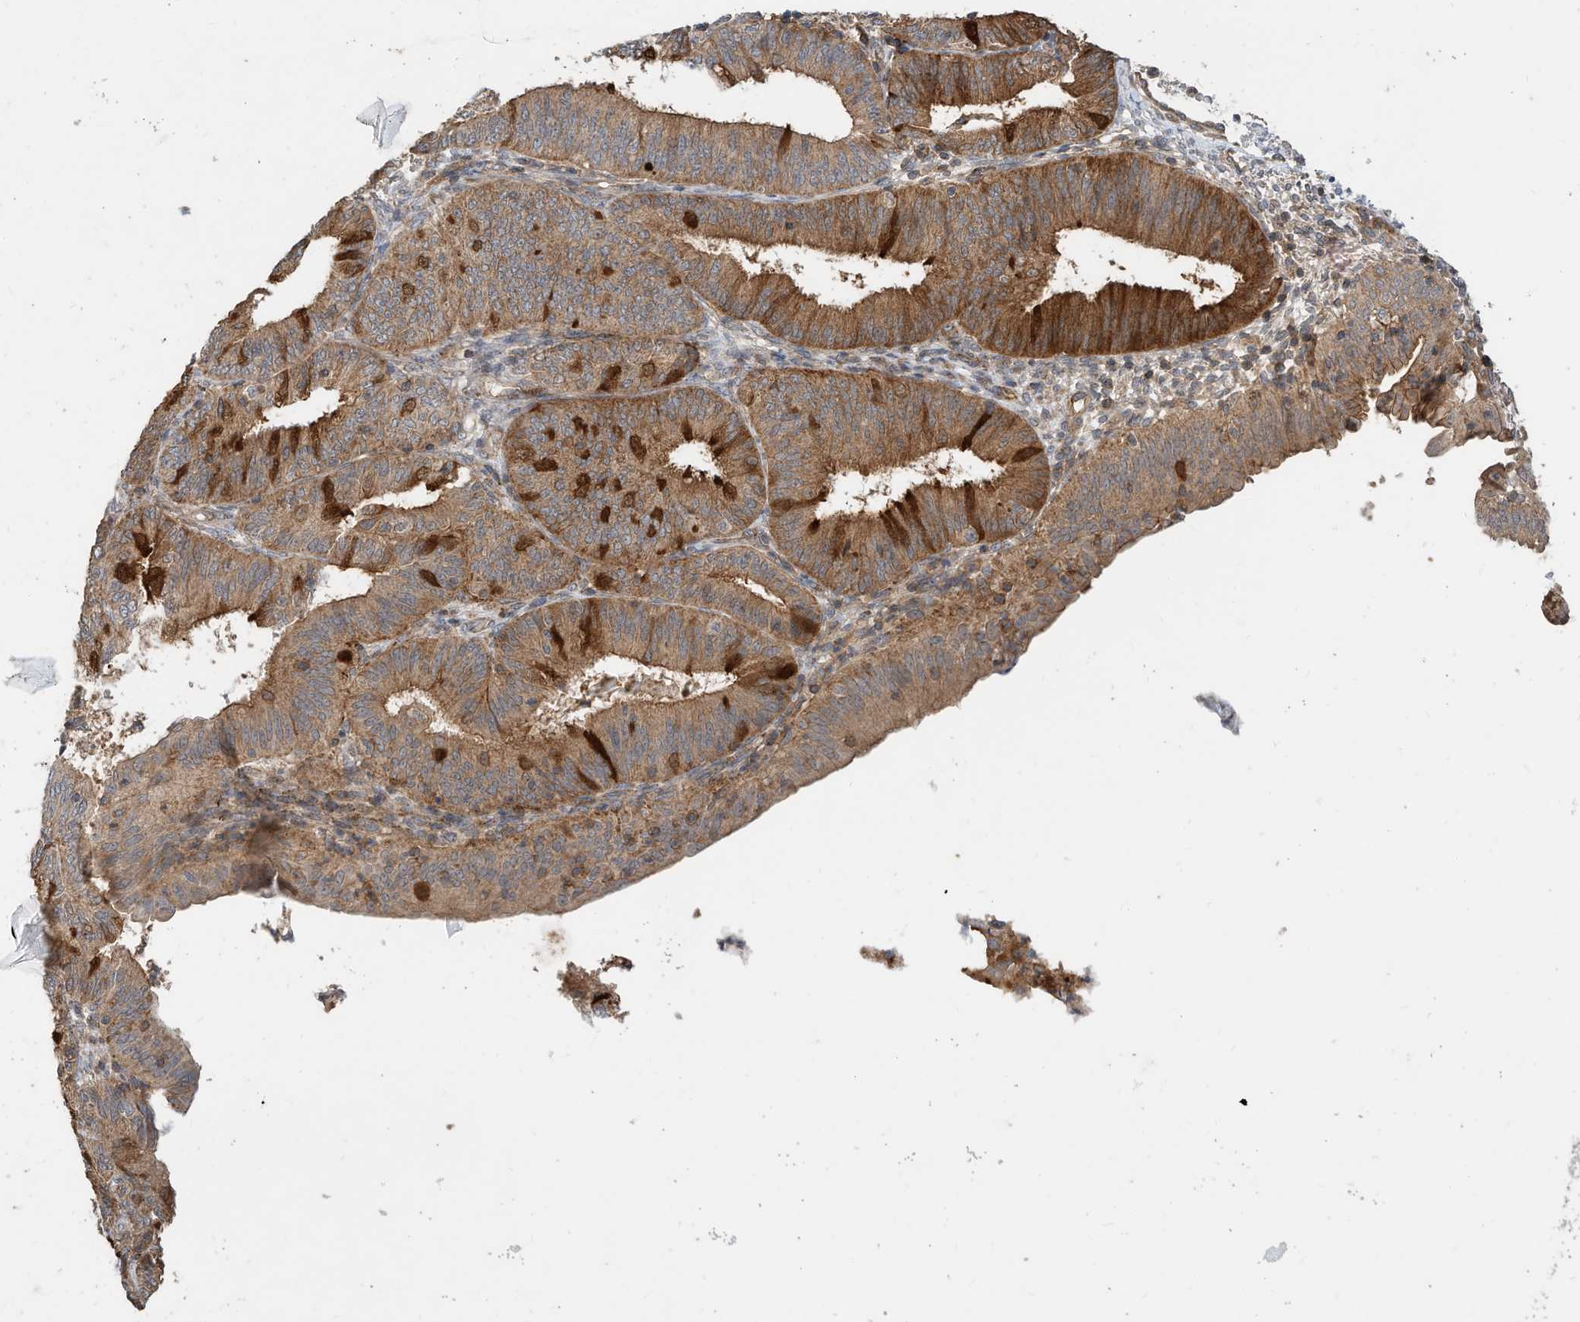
{"staining": {"intensity": "moderate", "quantity": ">75%", "location": "cytoplasmic/membranous"}, "tissue": "endometrial cancer", "cell_type": "Tumor cells", "image_type": "cancer", "snomed": [{"axis": "morphology", "description": "Adenocarcinoma, NOS"}, {"axis": "topography", "description": "Endometrium"}], "caption": "Immunohistochemistry photomicrograph of neoplastic tissue: endometrial cancer (adenocarcinoma) stained using immunohistochemistry displays medium levels of moderate protein expression localized specifically in the cytoplasmic/membranous of tumor cells, appearing as a cytoplasmic/membranous brown color.", "gene": "CPAMD8", "patient": {"sex": "female", "age": 51}}